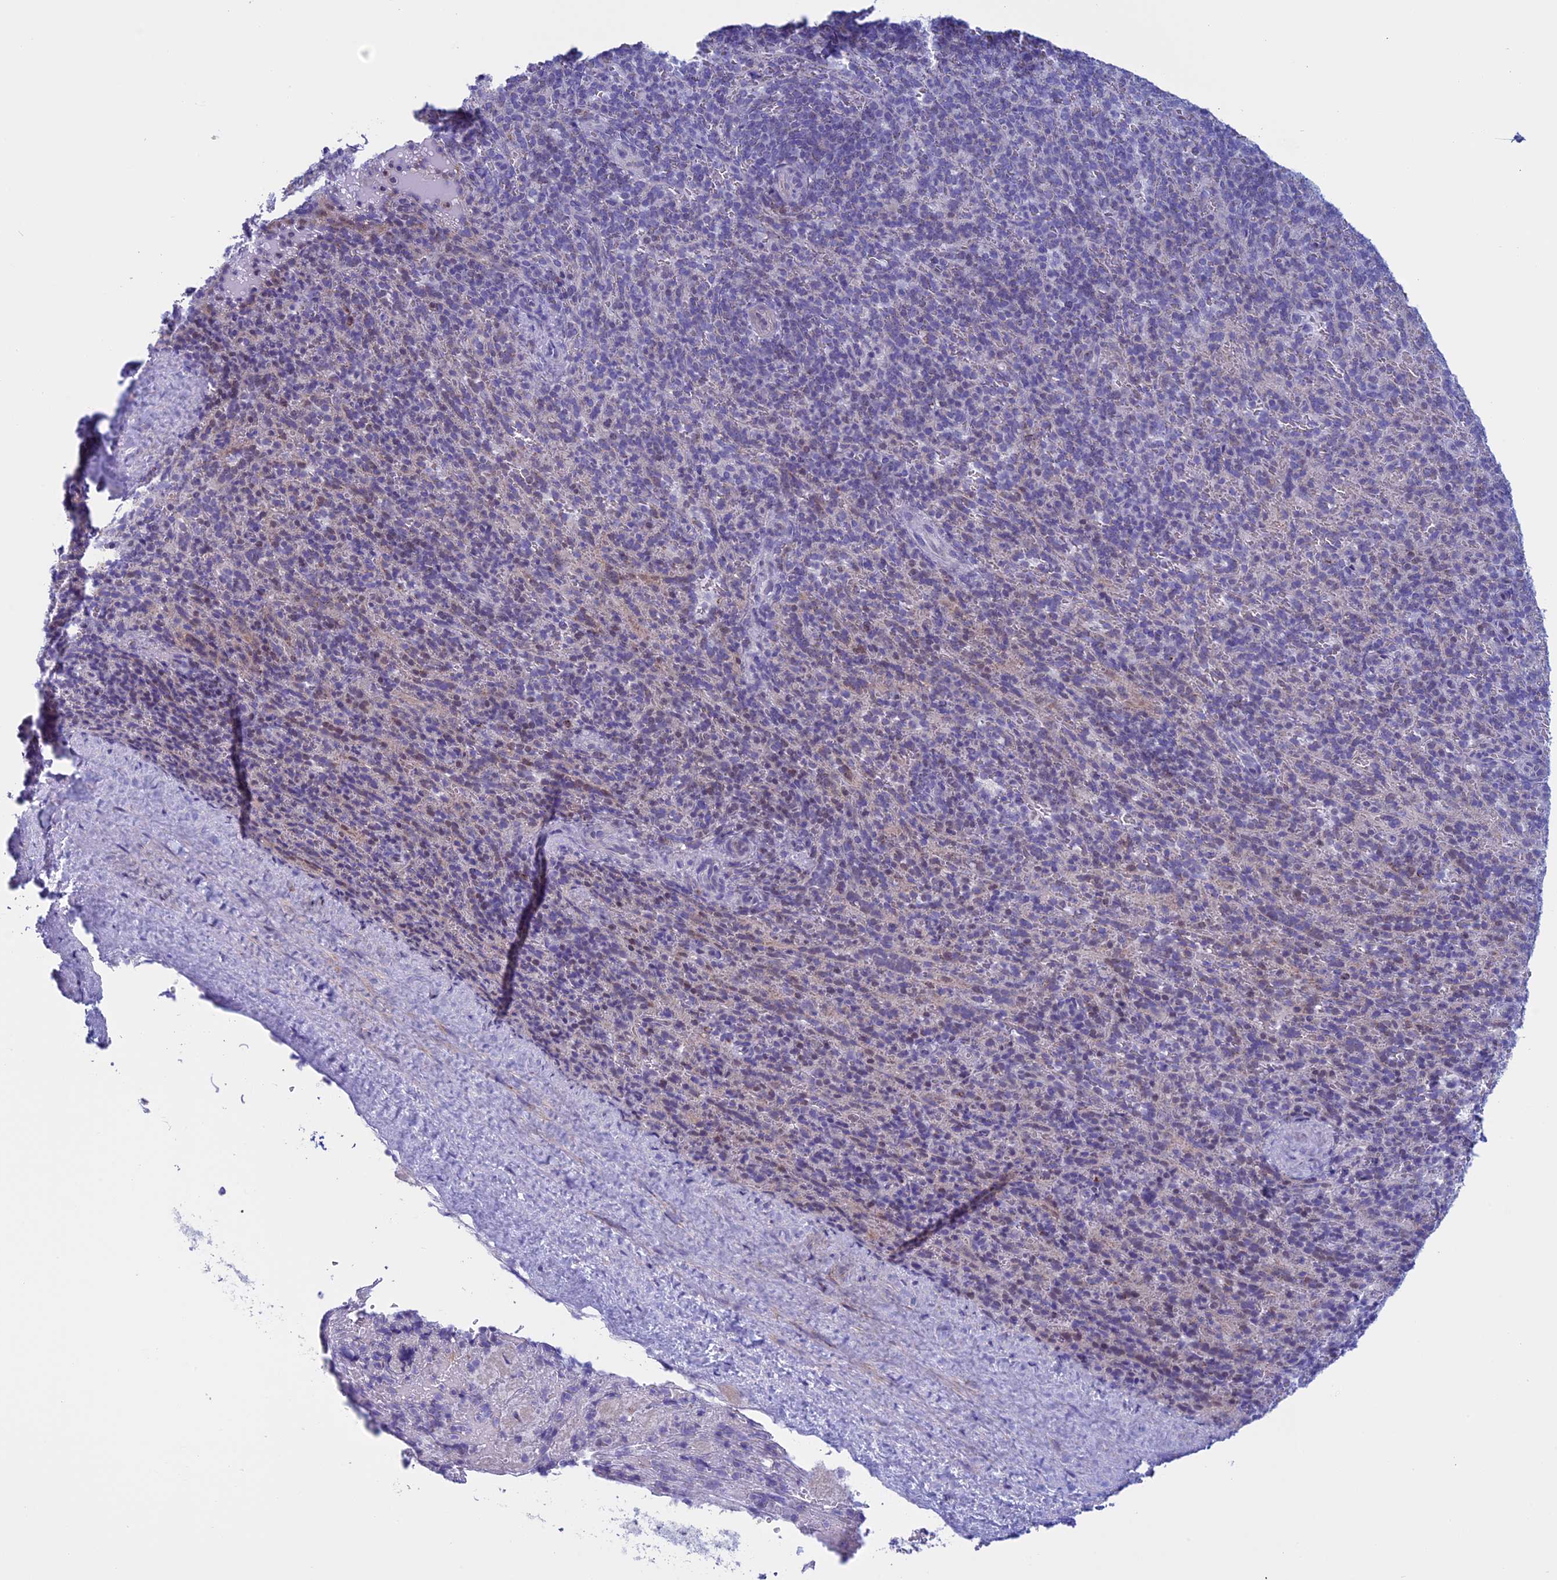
{"staining": {"intensity": "negative", "quantity": "none", "location": "none"}, "tissue": "spleen", "cell_type": "Cells in red pulp", "image_type": "normal", "snomed": [{"axis": "morphology", "description": "Normal tissue, NOS"}, {"axis": "topography", "description": "Spleen"}], "caption": "Immunohistochemistry (IHC) photomicrograph of normal spleen: human spleen stained with DAB demonstrates no significant protein staining in cells in red pulp.", "gene": "ZNF563", "patient": {"sex": "female", "age": 21}}